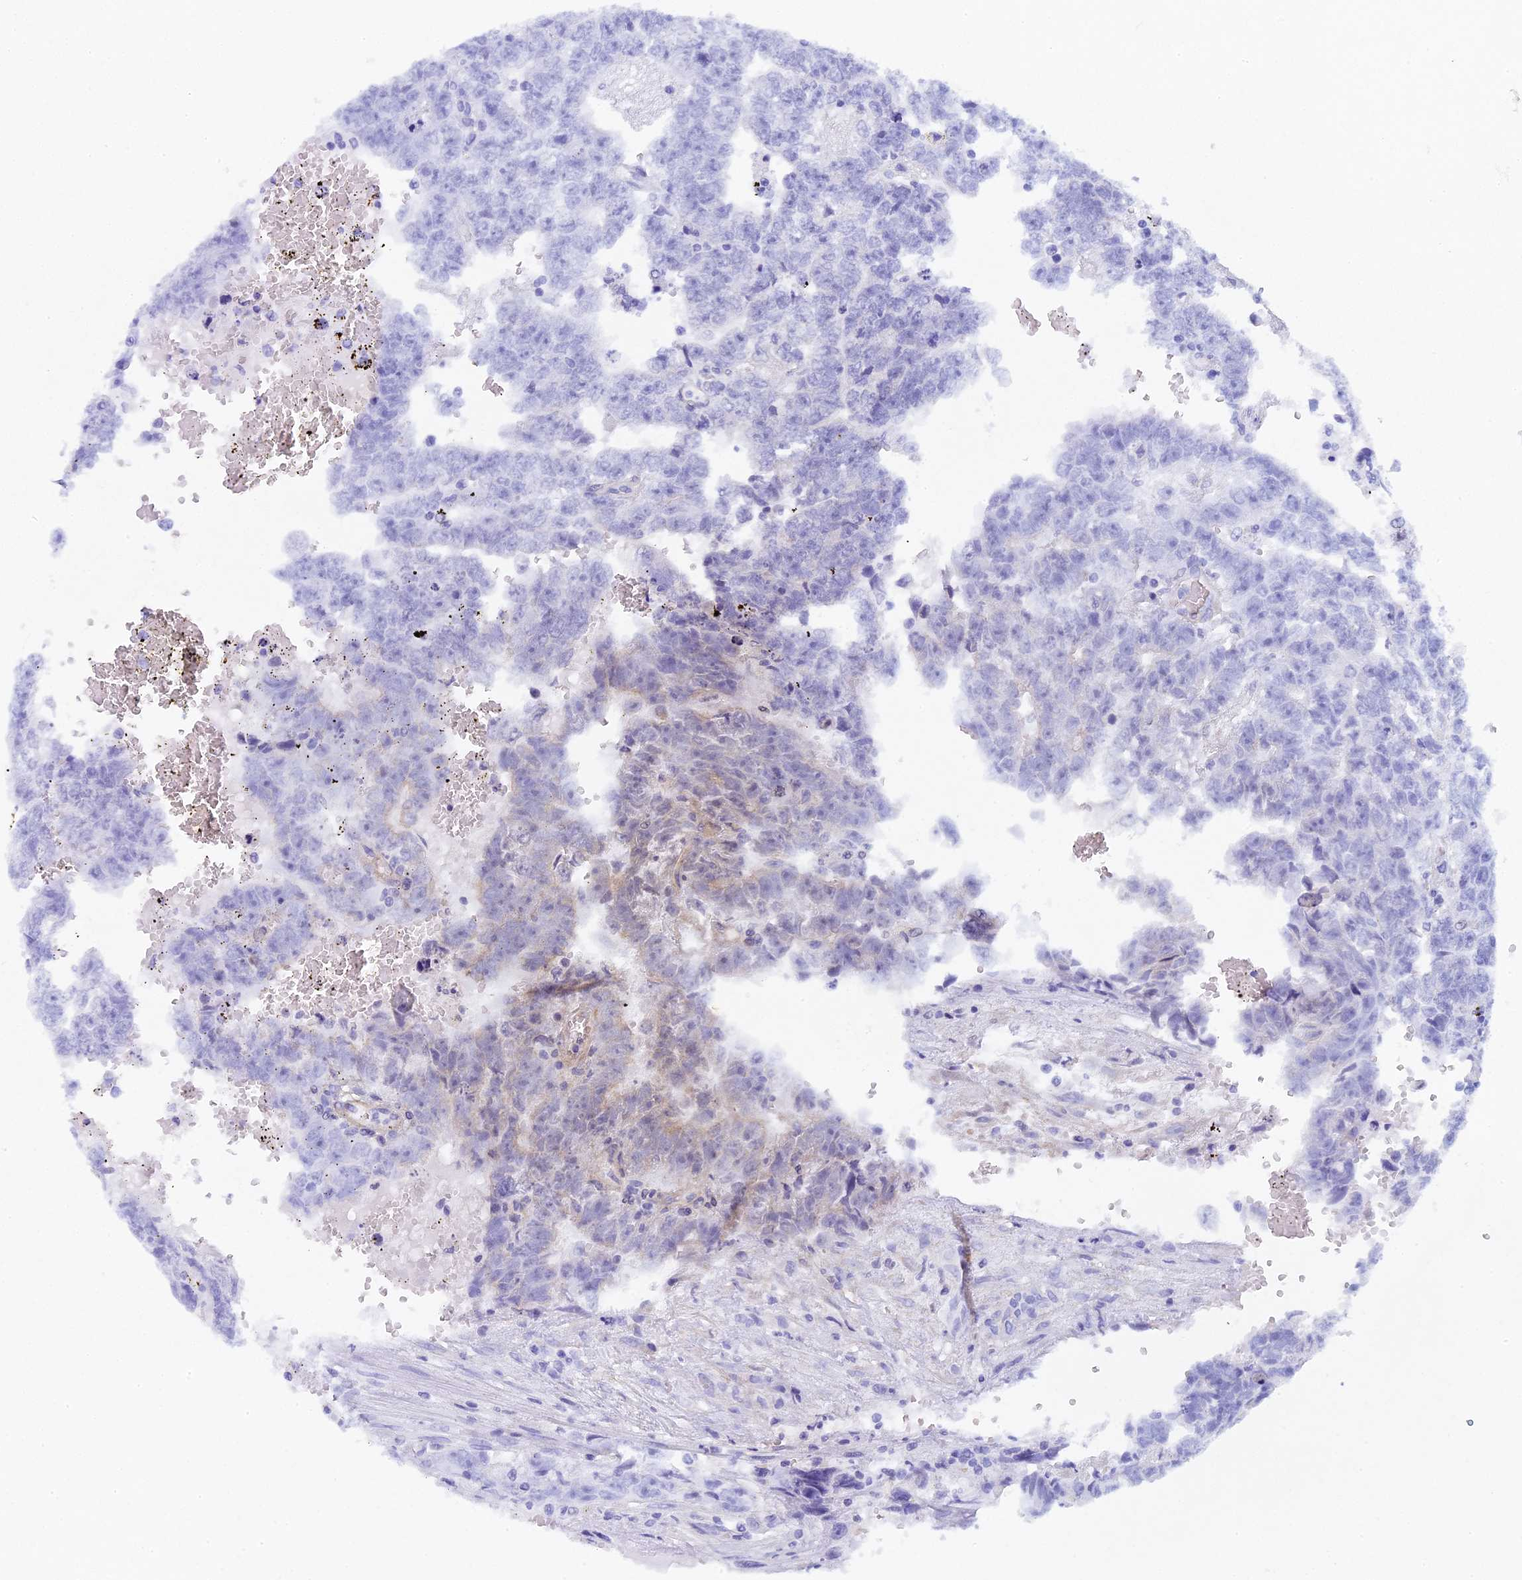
{"staining": {"intensity": "negative", "quantity": "none", "location": "none"}, "tissue": "testis cancer", "cell_type": "Tumor cells", "image_type": "cancer", "snomed": [{"axis": "morphology", "description": "Carcinoma, Embryonal, NOS"}, {"axis": "topography", "description": "Testis"}], "caption": "Immunohistochemistry image of neoplastic tissue: human testis cancer stained with DAB displays no significant protein staining in tumor cells.", "gene": "DIXDC1", "patient": {"sex": "male", "age": 25}}